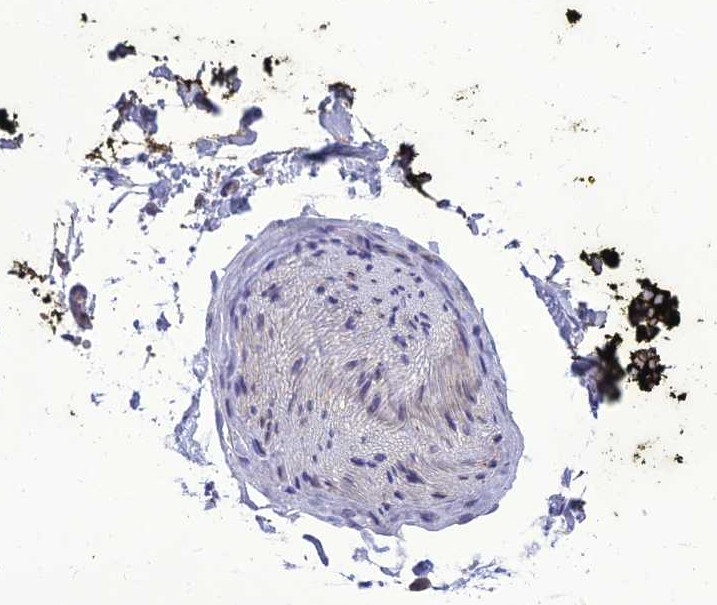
{"staining": {"intensity": "negative", "quantity": "none", "location": "none"}, "tissue": "soft tissue", "cell_type": "Chondrocytes", "image_type": "normal", "snomed": [{"axis": "morphology", "description": "Normal tissue, NOS"}, {"axis": "morphology", "description": "Adenocarcinoma, NOS"}, {"axis": "topography", "description": "Pancreas"}, {"axis": "topography", "description": "Peripheral nerve tissue"}], "caption": "Protein analysis of normal soft tissue displays no significant expression in chondrocytes.", "gene": "GOLPH3", "patient": {"sex": "male", "age": 59}}